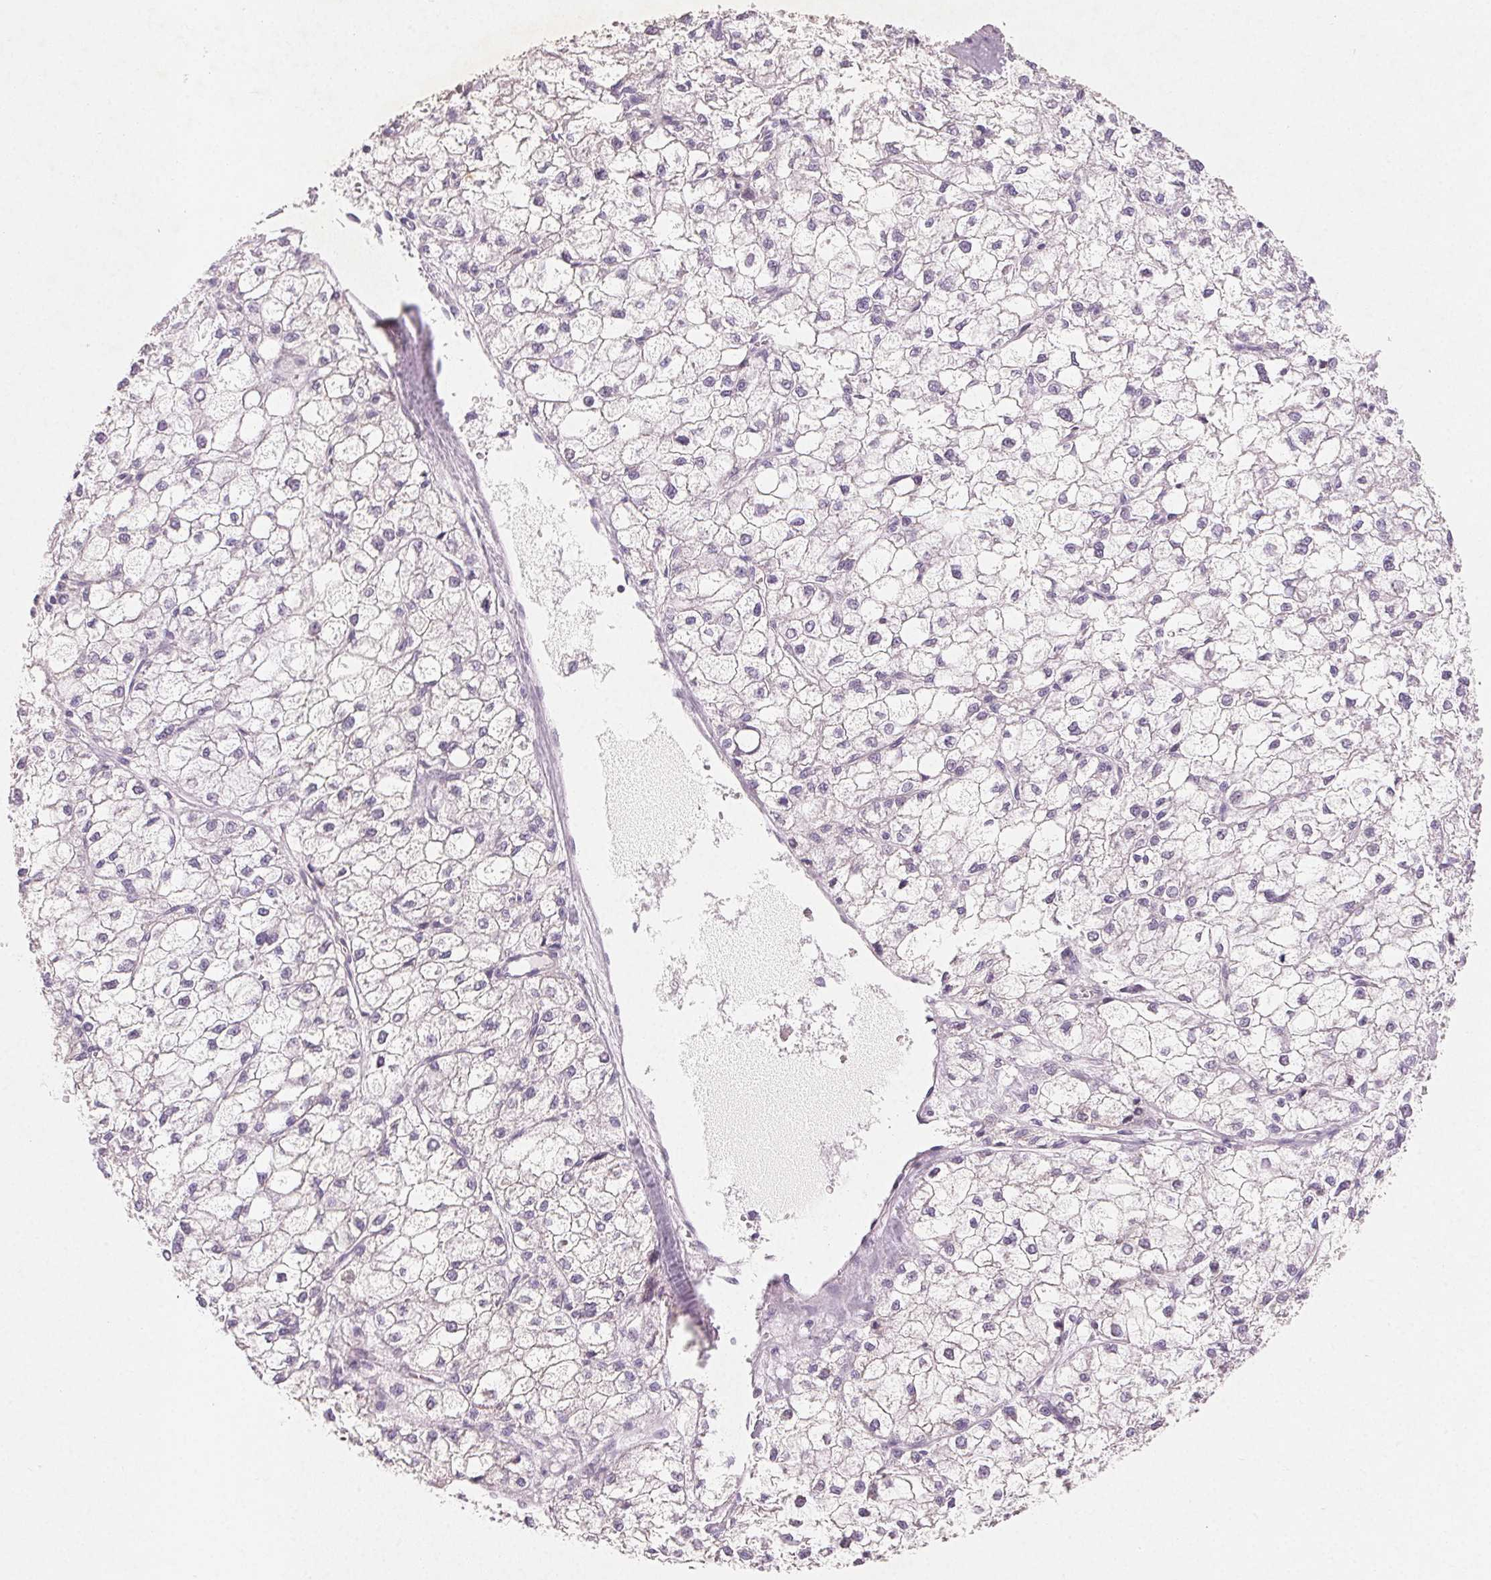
{"staining": {"intensity": "negative", "quantity": "none", "location": "none"}, "tissue": "liver cancer", "cell_type": "Tumor cells", "image_type": "cancer", "snomed": [{"axis": "morphology", "description": "Carcinoma, Hepatocellular, NOS"}, {"axis": "topography", "description": "Liver"}], "caption": "Immunohistochemistry of human liver cancer shows no staining in tumor cells. (DAB IHC with hematoxylin counter stain).", "gene": "MYBL1", "patient": {"sex": "female", "age": 43}}